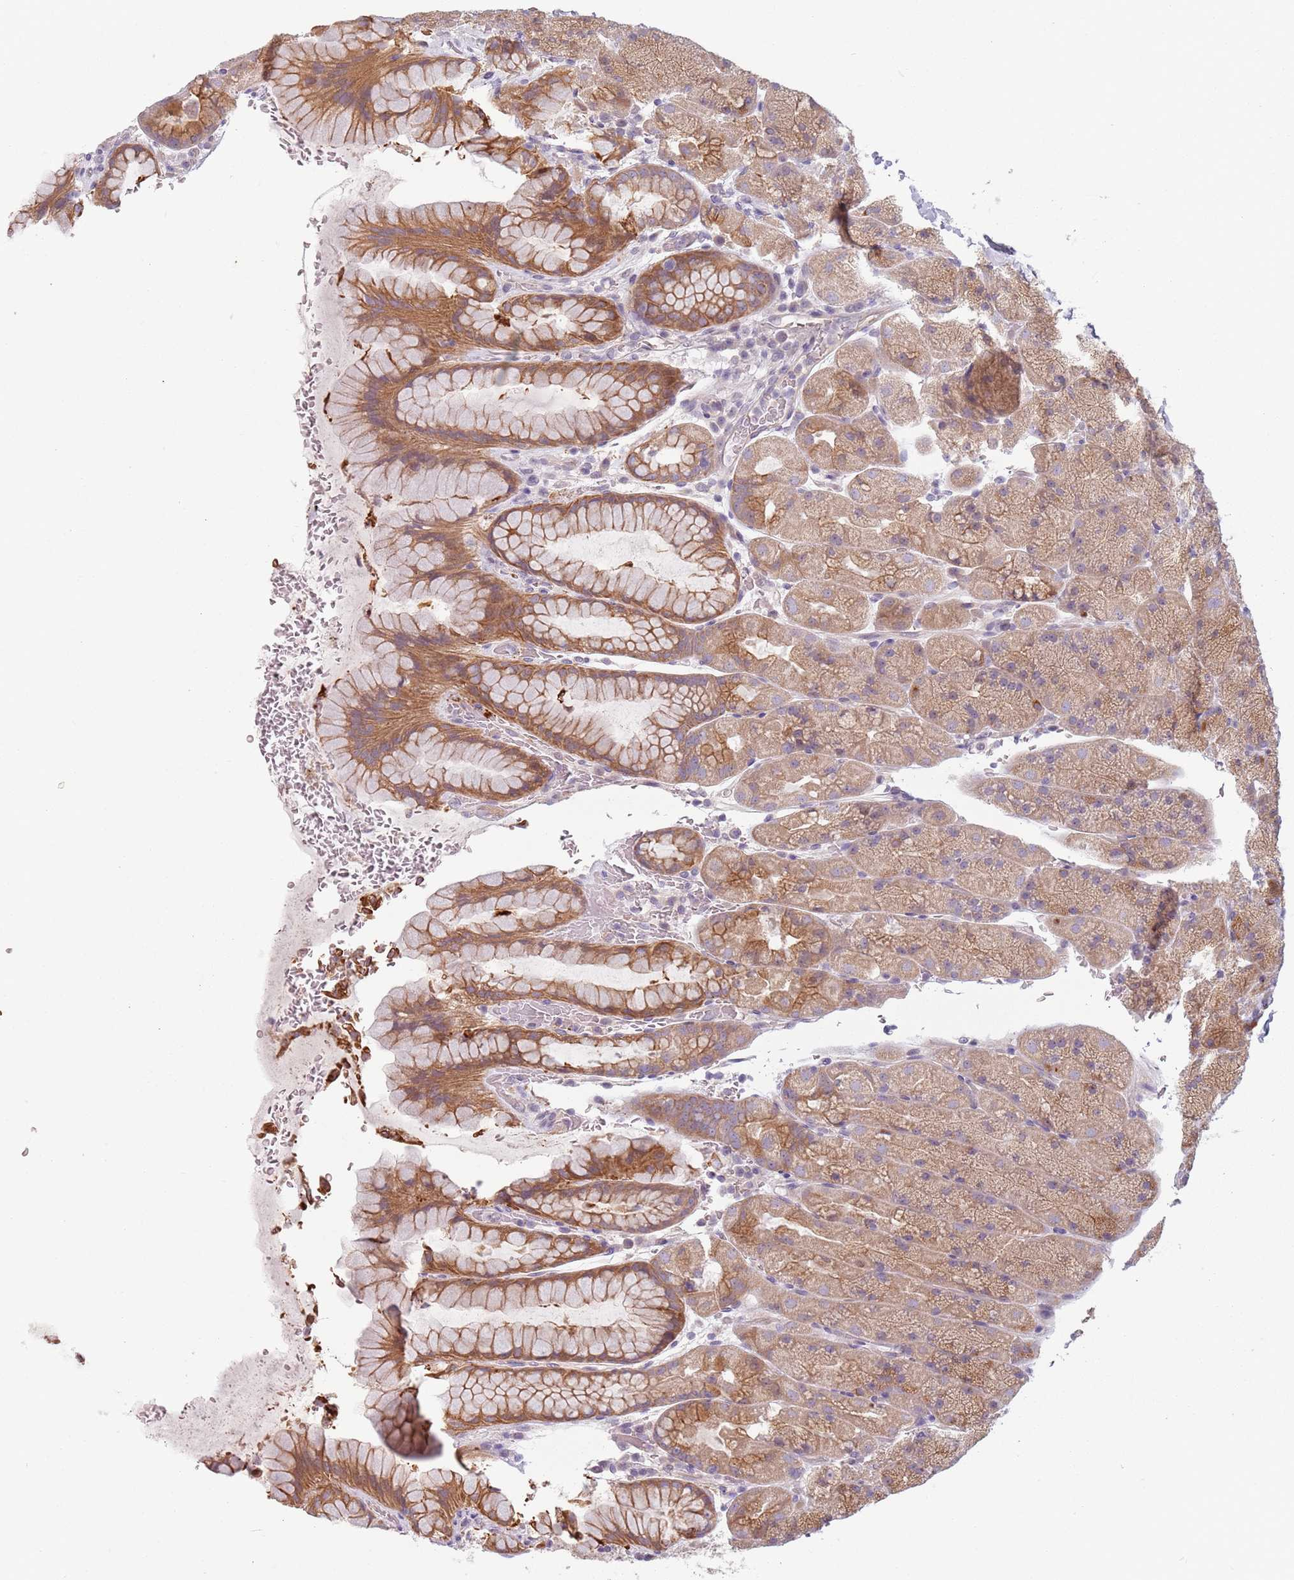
{"staining": {"intensity": "moderate", "quantity": ">75%", "location": "cytoplasmic/membranous"}, "tissue": "stomach", "cell_type": "Glandular cells", "image_type": "normal", "snomed": [{"axis": "morphology", "description": "Normal tissue, NOS"}, {"axis": "topography", "description": "Stomach, upper"}, {"axis": "topography", "description": "Stomach, lower"}], "caption": "Immunohistochemical staining of unremarkable stomach displays moderate cytoplasmic/membranous protein expression in approximately >75% of glandular cells.", "gene": "TLCD2", "patient": {"sex": "male", "age": 67}}